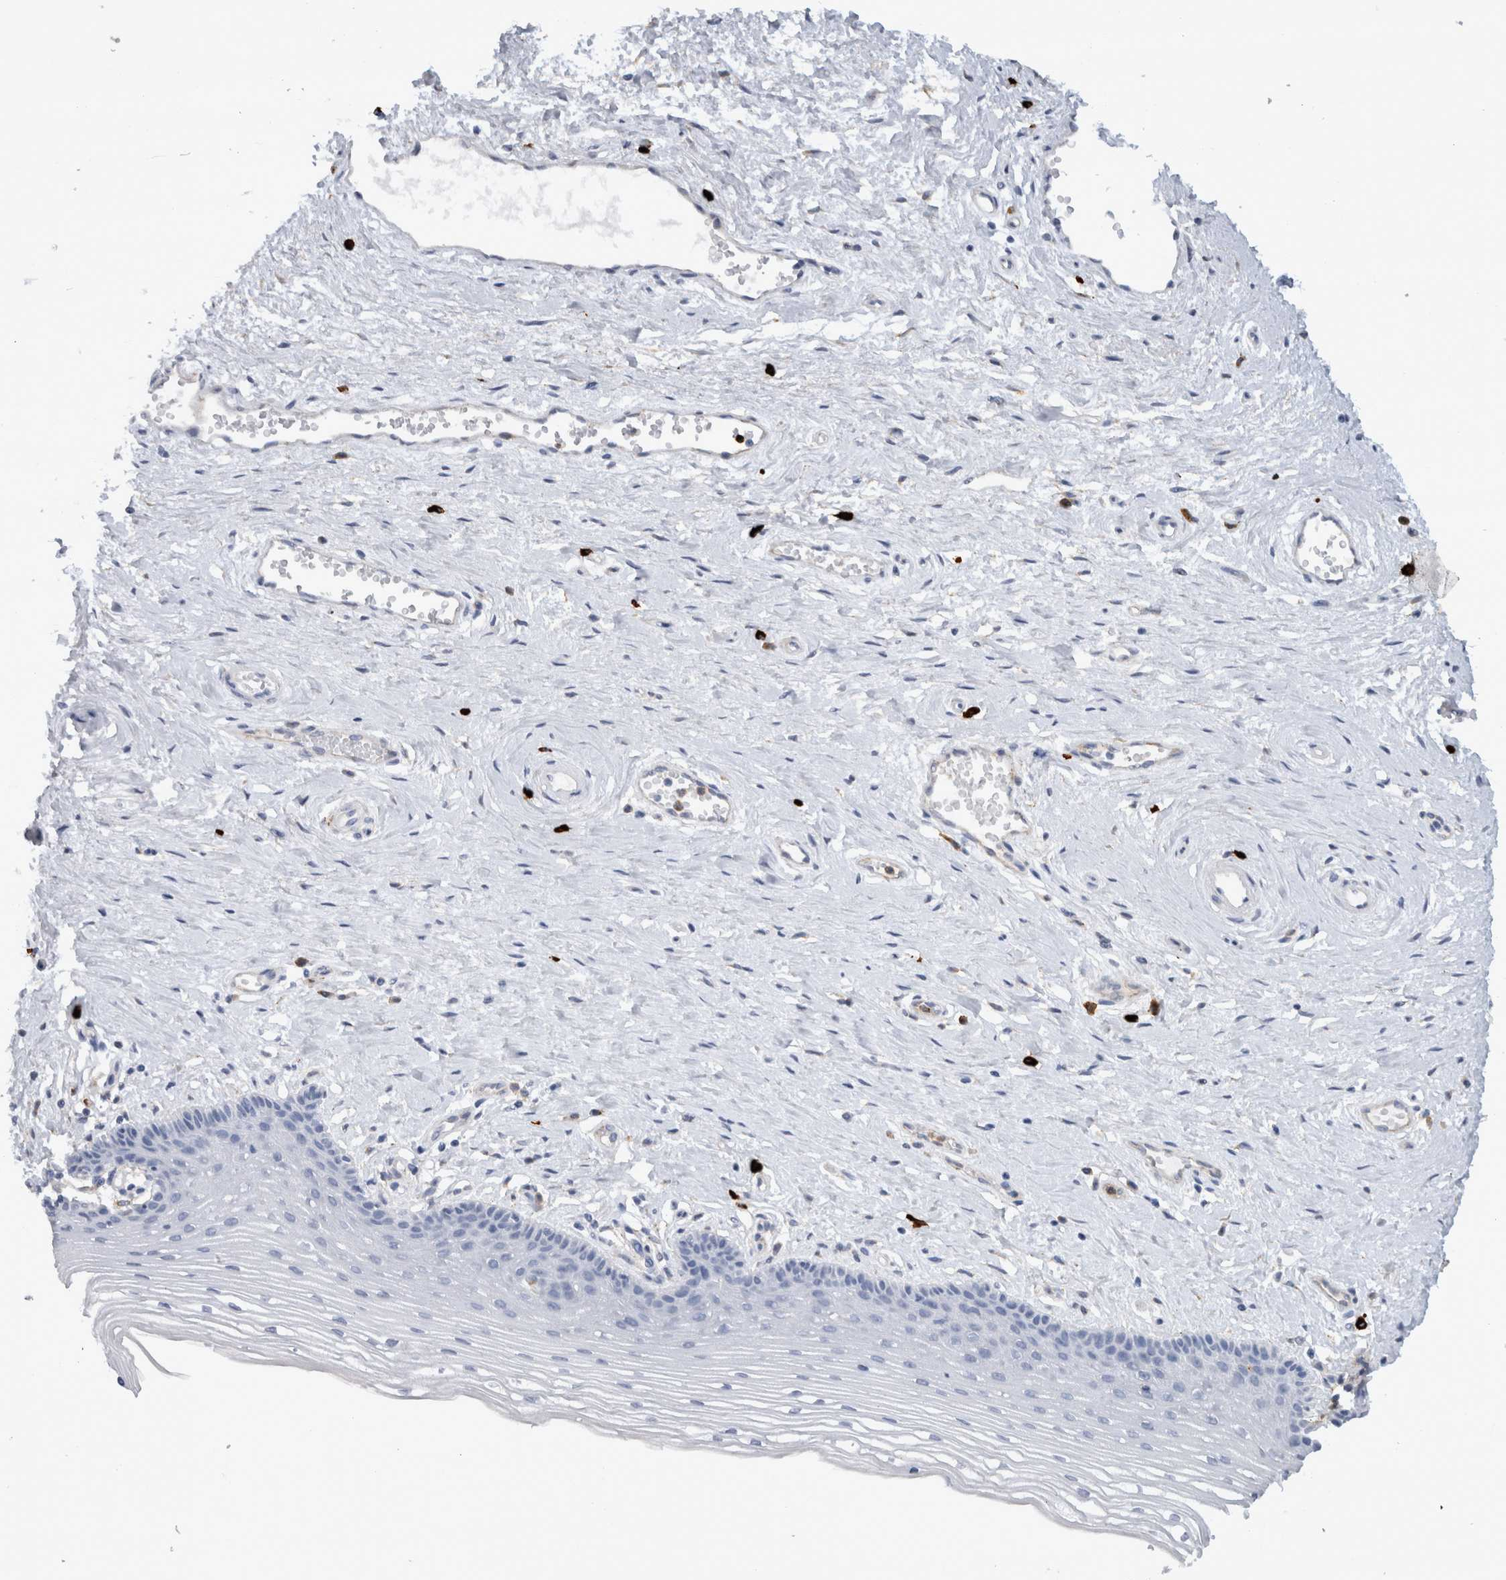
{"staining": {"intensity": "negative", "quantity": "none", "location": "none"}, "tissue": "vagina", "cell_type": "Squamous epithelial cells", "image_type": "normal", "snomed": [{"axis": "morphology", "description": "Normal tissue, NOS"}, {"axis": "topography", "description": "Vagina"}], "caption": "Protein analysis of benign vagina exhibits no significant positivity in squamous epithelial cells.", "gene": "CD63", "patient": {"sex": "female", "age": 46}}